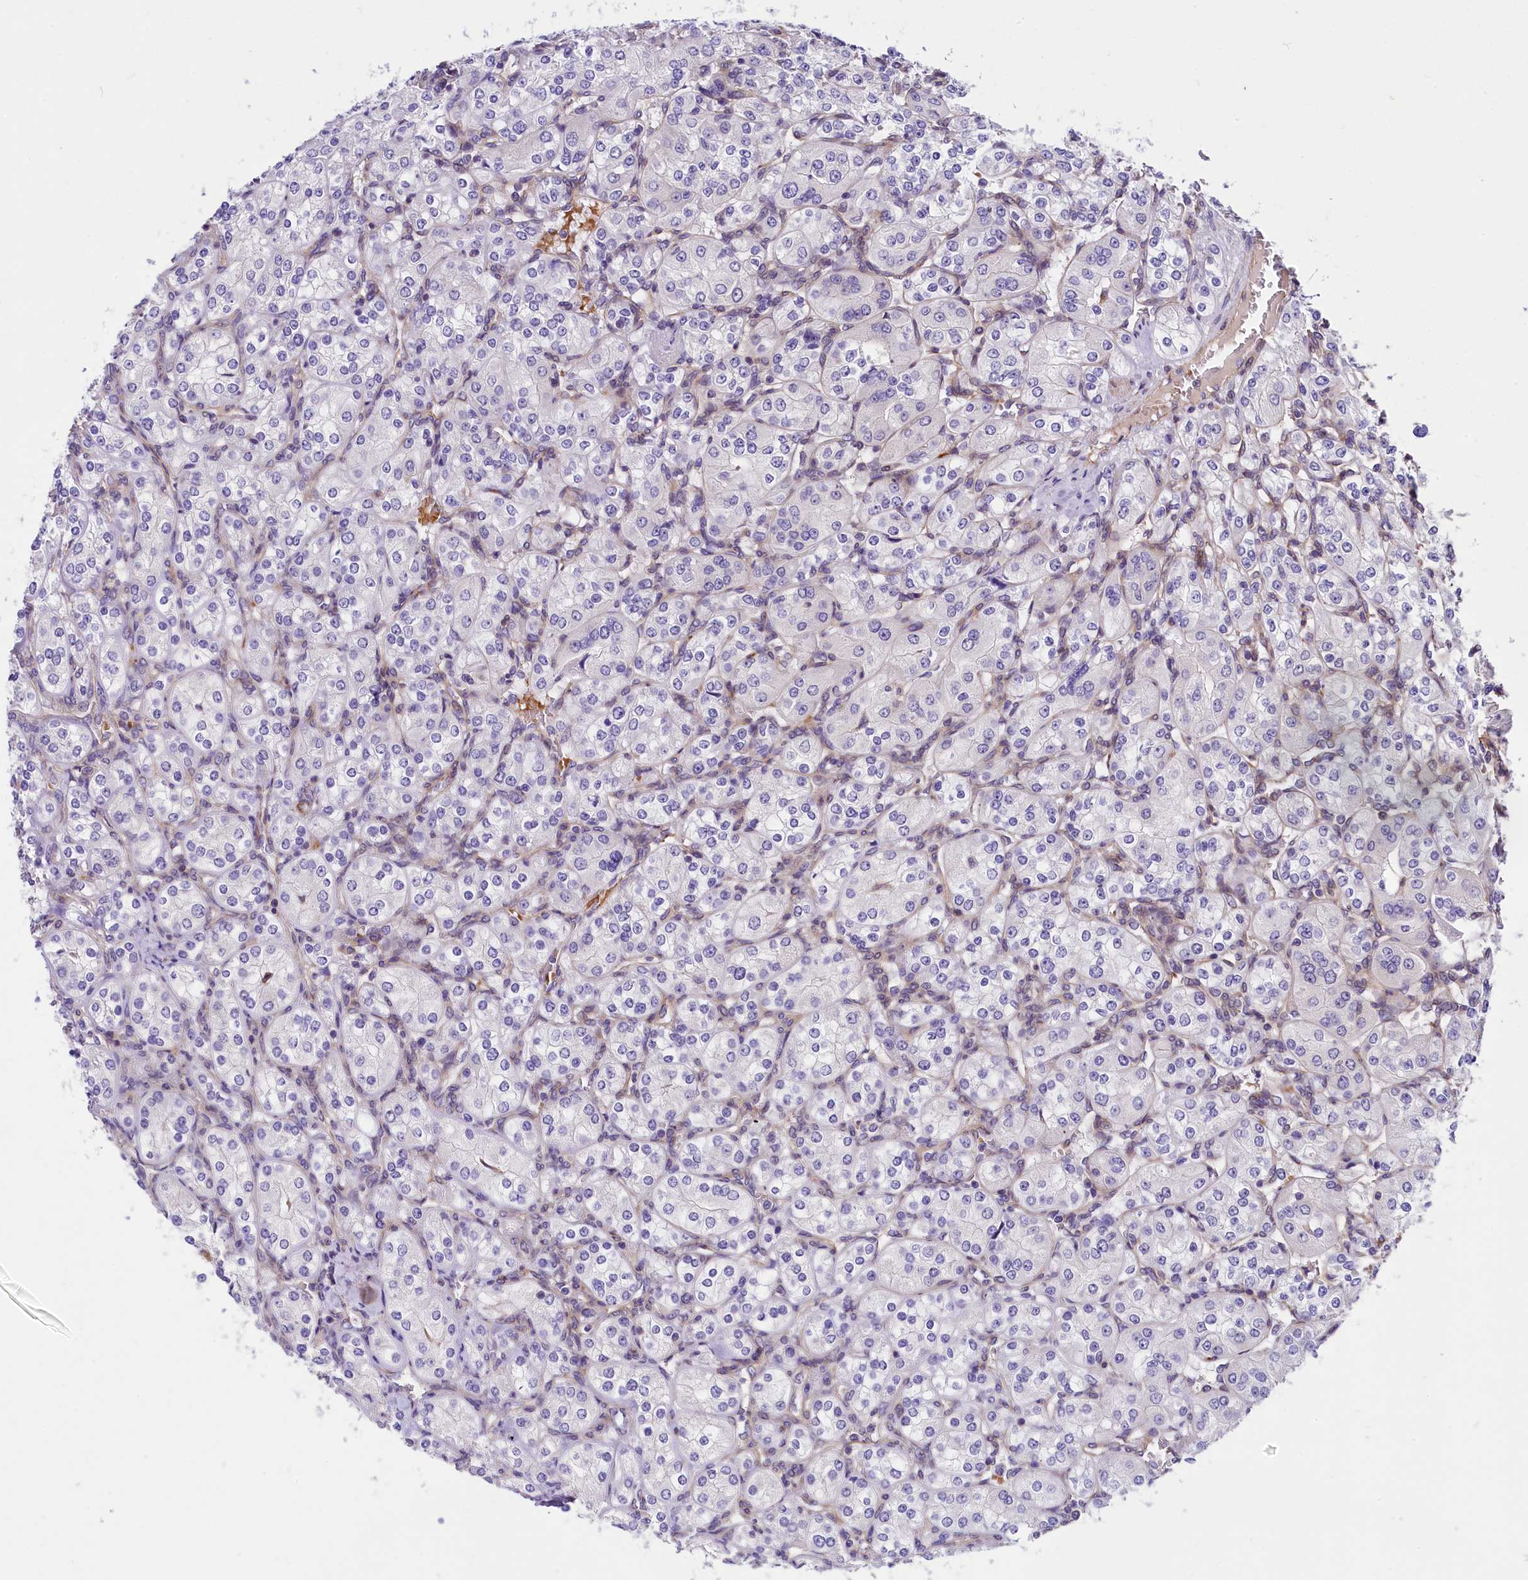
{"staining": {"intensity": "negative", "quantity": "none", "location": "none"}, "tissue": "renal cancer", "cell_type": "Tumor cells", "image_type": "cancer", "snomed": [{"axis": "morphology", "description": "Adenocarcinoma, NOS"}, {"axis": "topography", "description": "Kidney"}], "caption": "Tumor cells show no significant staining in renal cancer.", "gene": "MED20", "patient": {"sex": "male", "age": 77}}